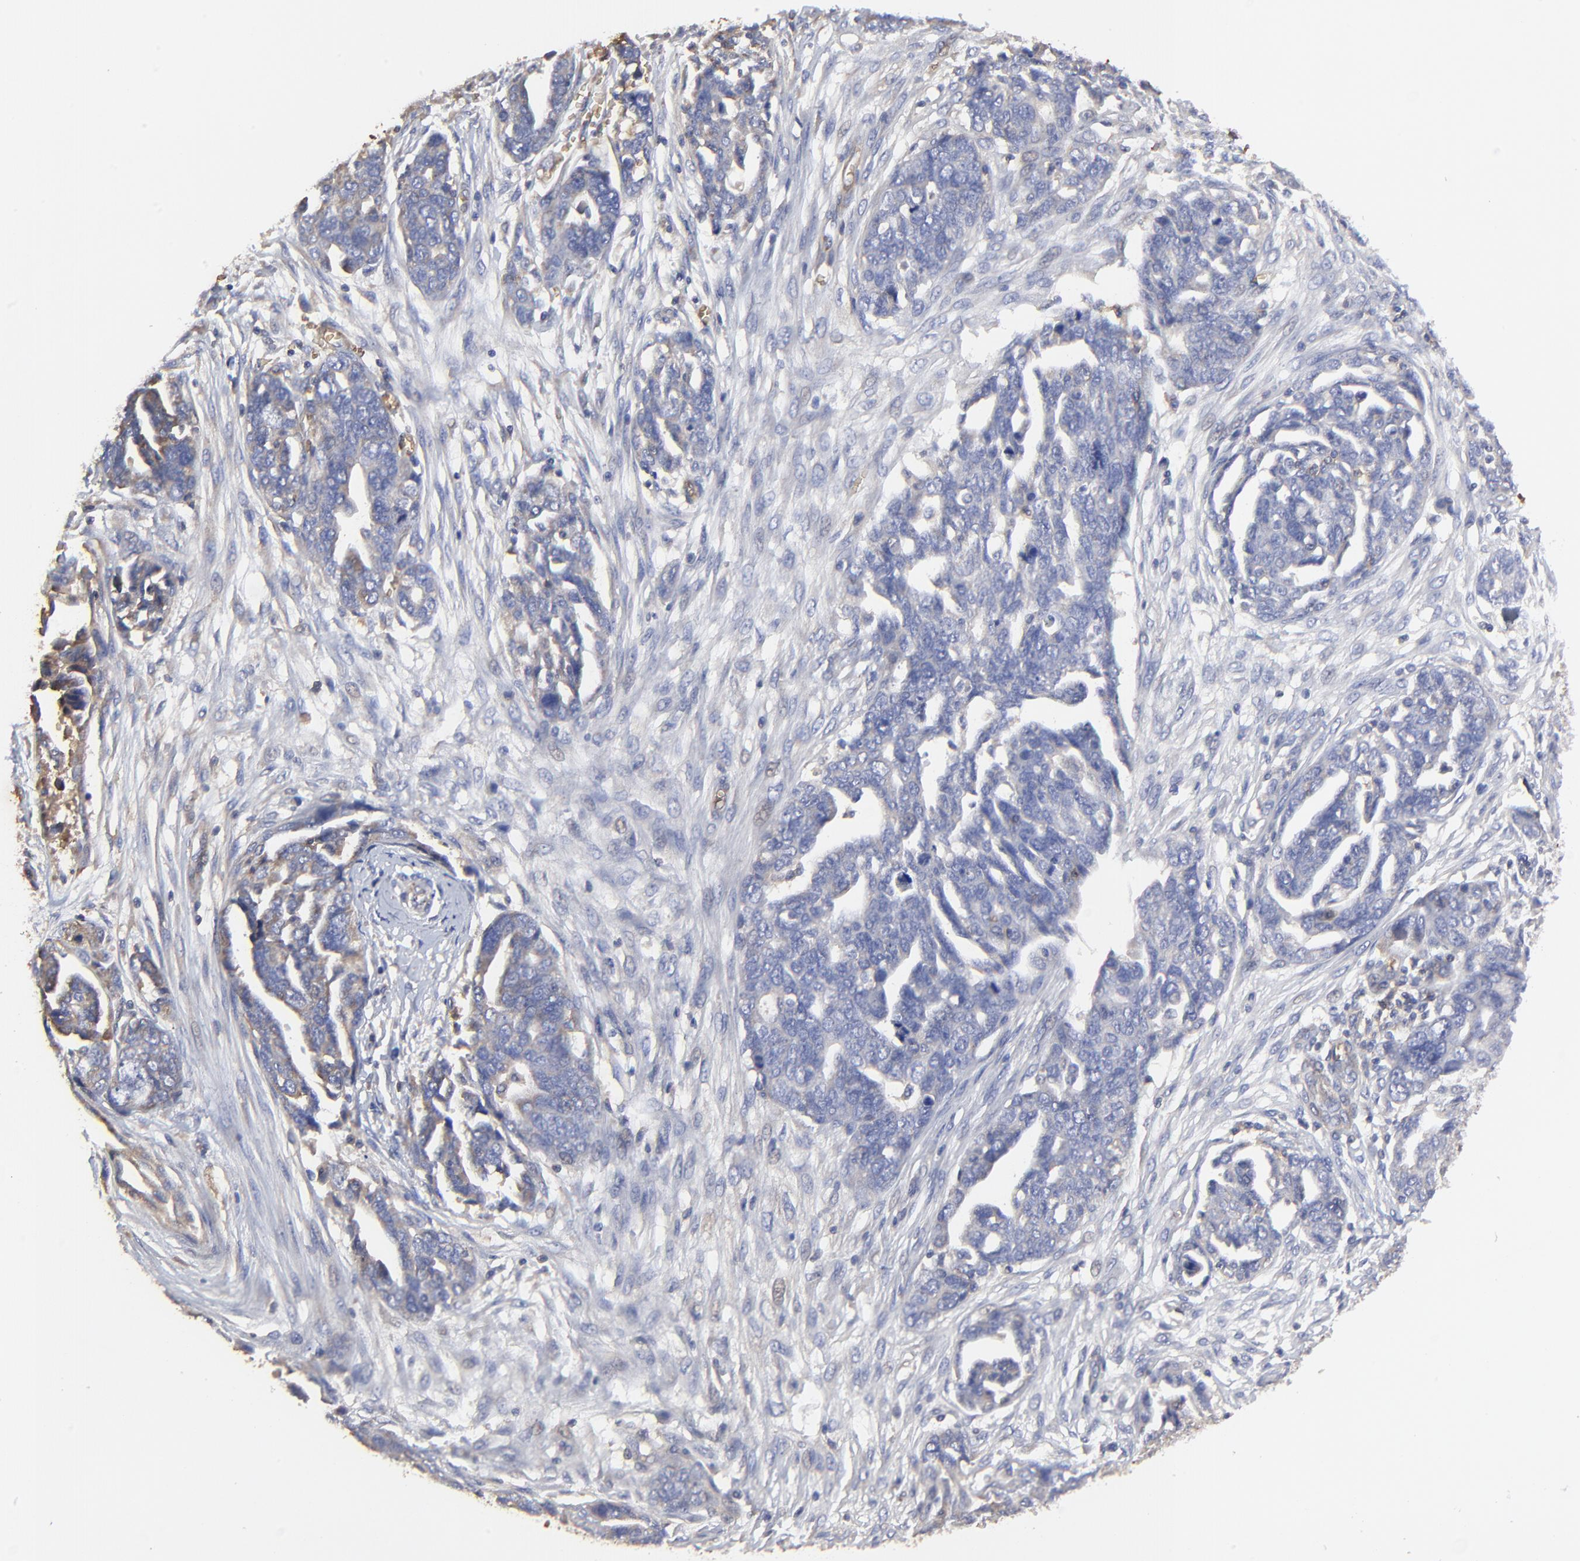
{"staining": {"intensity": "negative", "quantity": "none", "location": "none"}, "tissue": "ovarian cancer", "cell_type": "Tumor cells", "image_type": "cancer", "snomed": [{"axis": "morphology", "description": "Normal tissue, NOS"}, {"axis": "morphology", "description": "Cystadenocarcinoma, serous, NOS"}, {"axis": "topography", "description": "Fallopian tube"}, {"axis": "topography", "description": "Ovary"}], "caption": "Tumor cells are negative for brown protein staining in ovarian cancer.", "gene": "PAG1", "patient": {"sex": "female", "age": 56}}